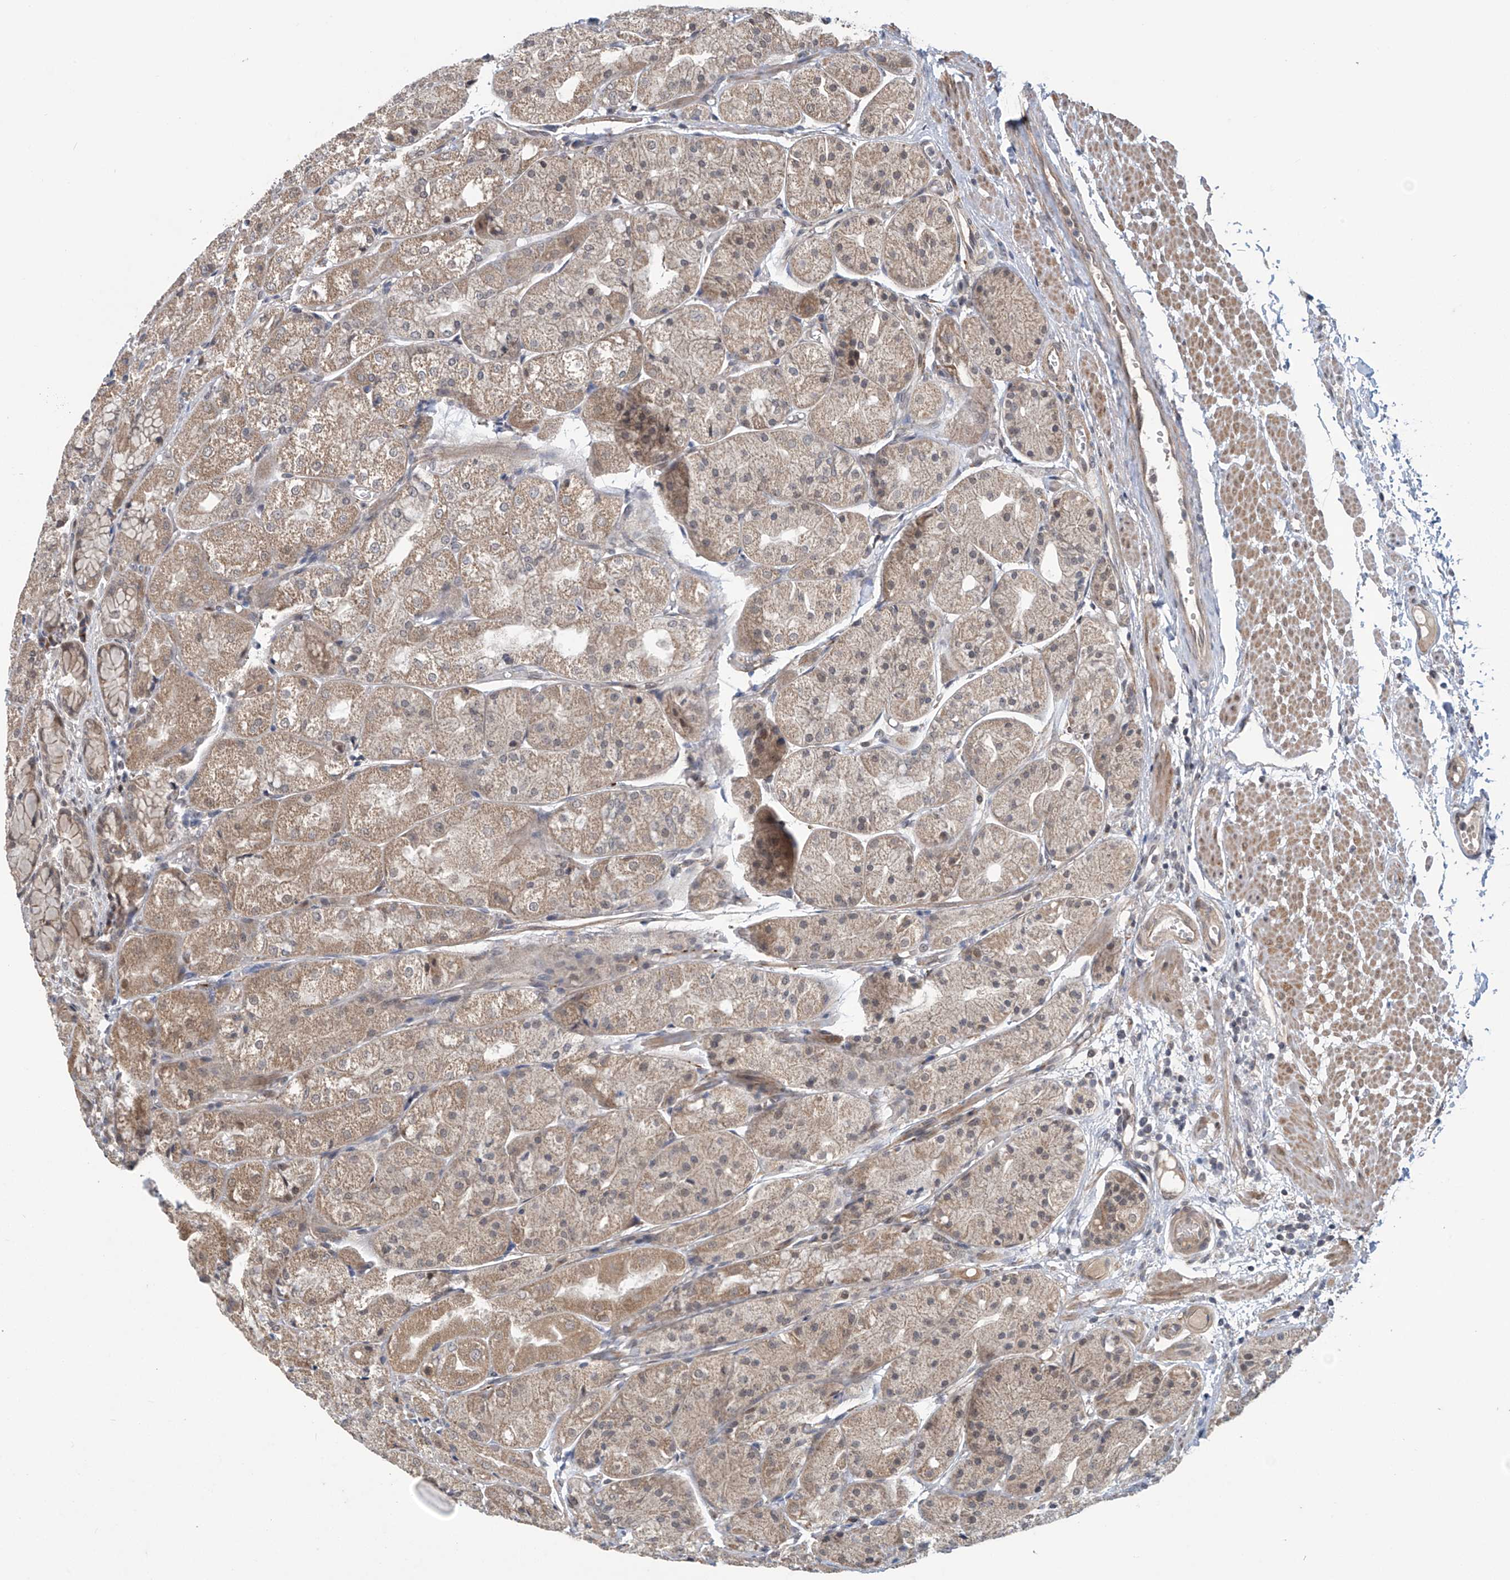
{"staining": {"intensity": "weak", "quantity": ">75%", "location": "cytoplasmic/membranous"}, "tissue": "stomach", "cell_type": "Glandular cells", "image_type": "normal", "snomed": [{"axis": "morphology", "description": "Normal tissue, NOS"}, {"axis": "topography", "description": "Stomach, upper"}], "caption": "Glandular cells show weak cytoplasmic/membranous positivity in about >75% of cells in benign stomach. The staining was performed using DAB (3,3'-diaminobenzidine) to visualize the protein expression in brown, while the nuclei were stained in blue with hematoxylin (Magnification: 20x).", "gene": "ABHD13", "patient": {"sex": "male", "age": 72}}